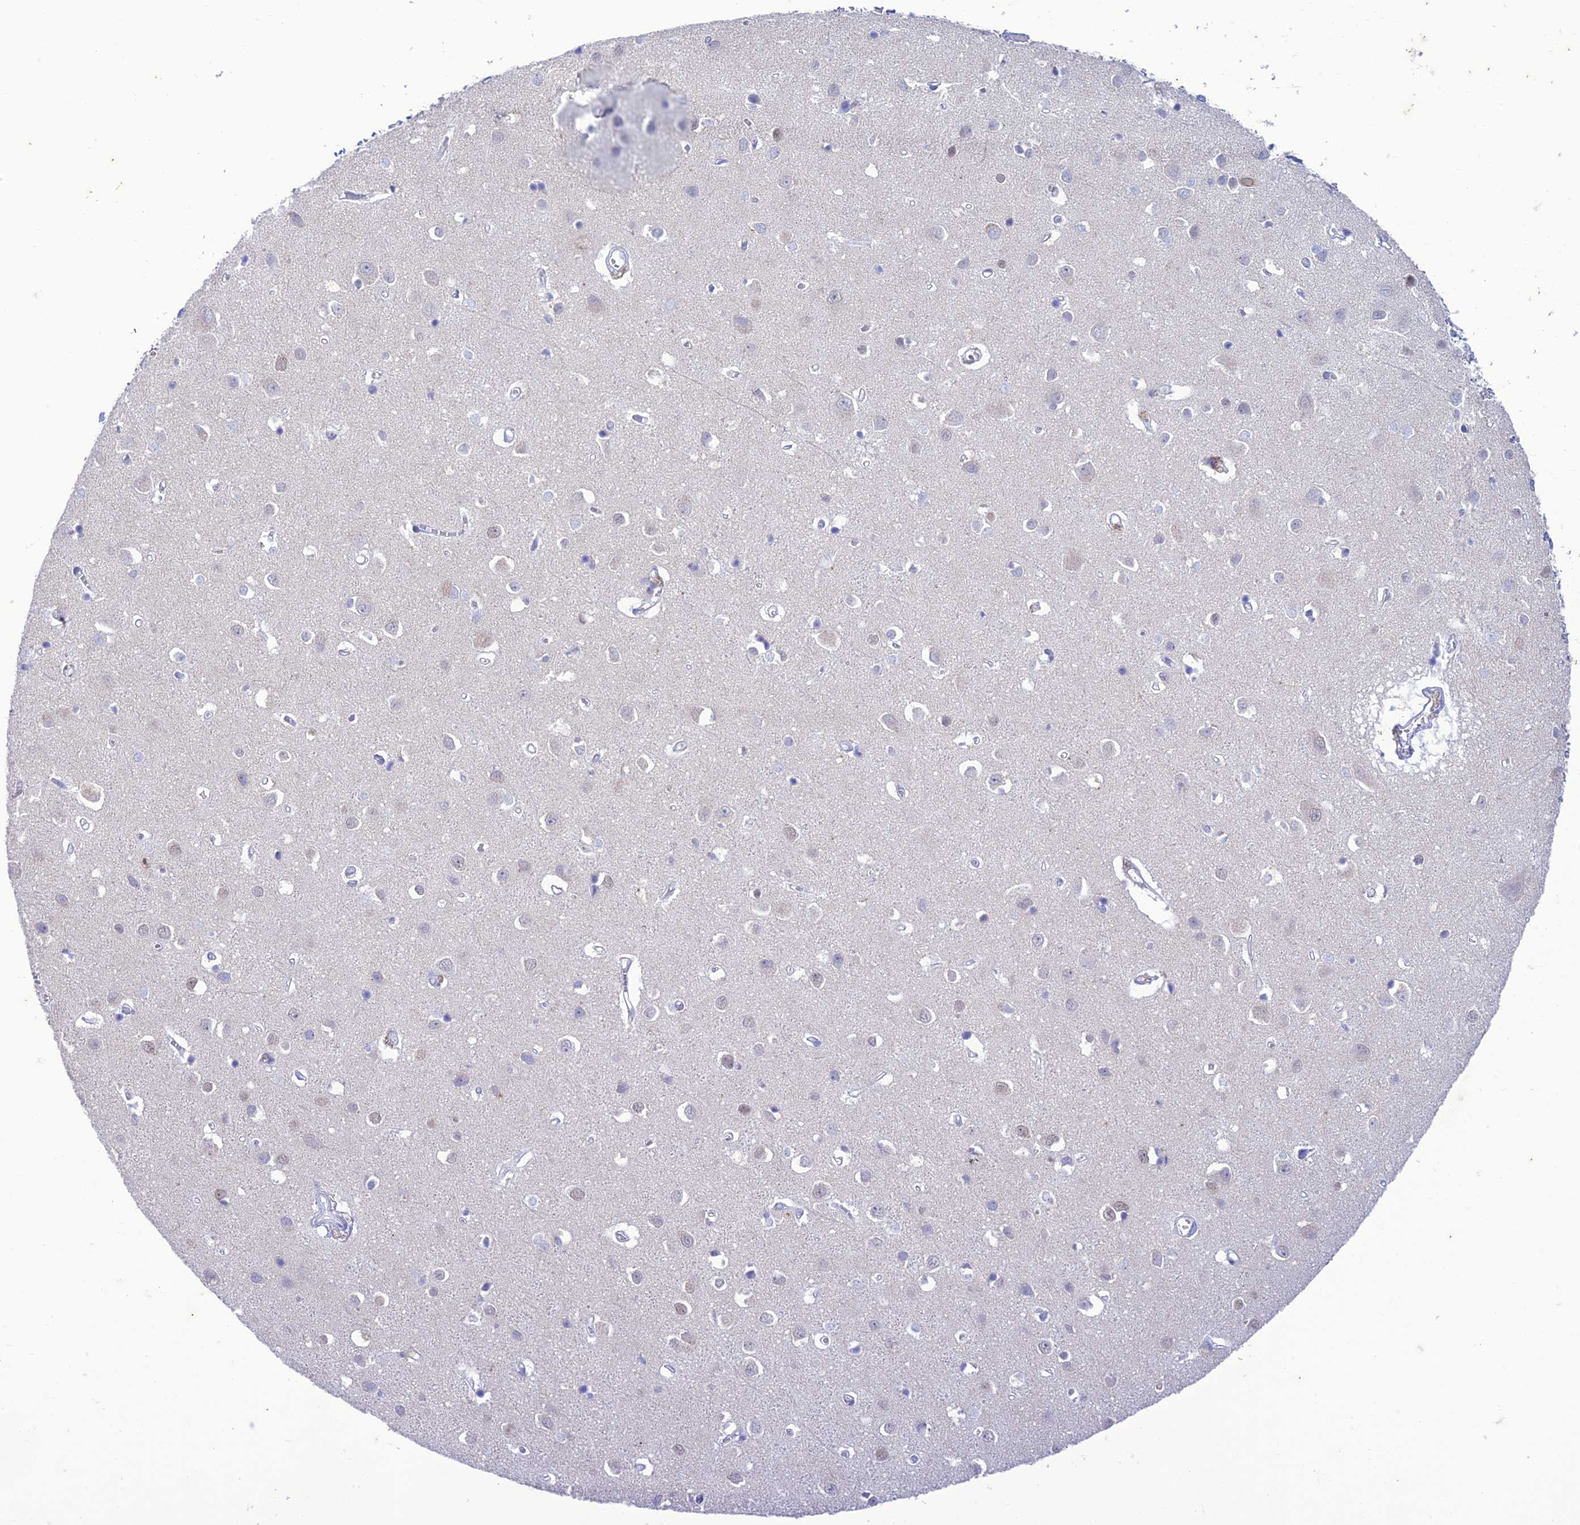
{"staining": {"intensity": "negative", "quantity": "none", "location": "none"}, "tissue": "cerebral cortex", "cell_type": "Endothelial cells", "image_type": "normal", "snomed": [{"axis": "morphology", "description": "Normal tissue, NOS"}, {"axis": "topography", "description": "Cerebral cortex"}], "caption": "High power microscopy micrograph of an IHC image of unremarkable cerebral cortex, revealing no significant staining in endothelial cells.", "gene": "FGF7", "patient": {"sex": "female", "age": 64}}